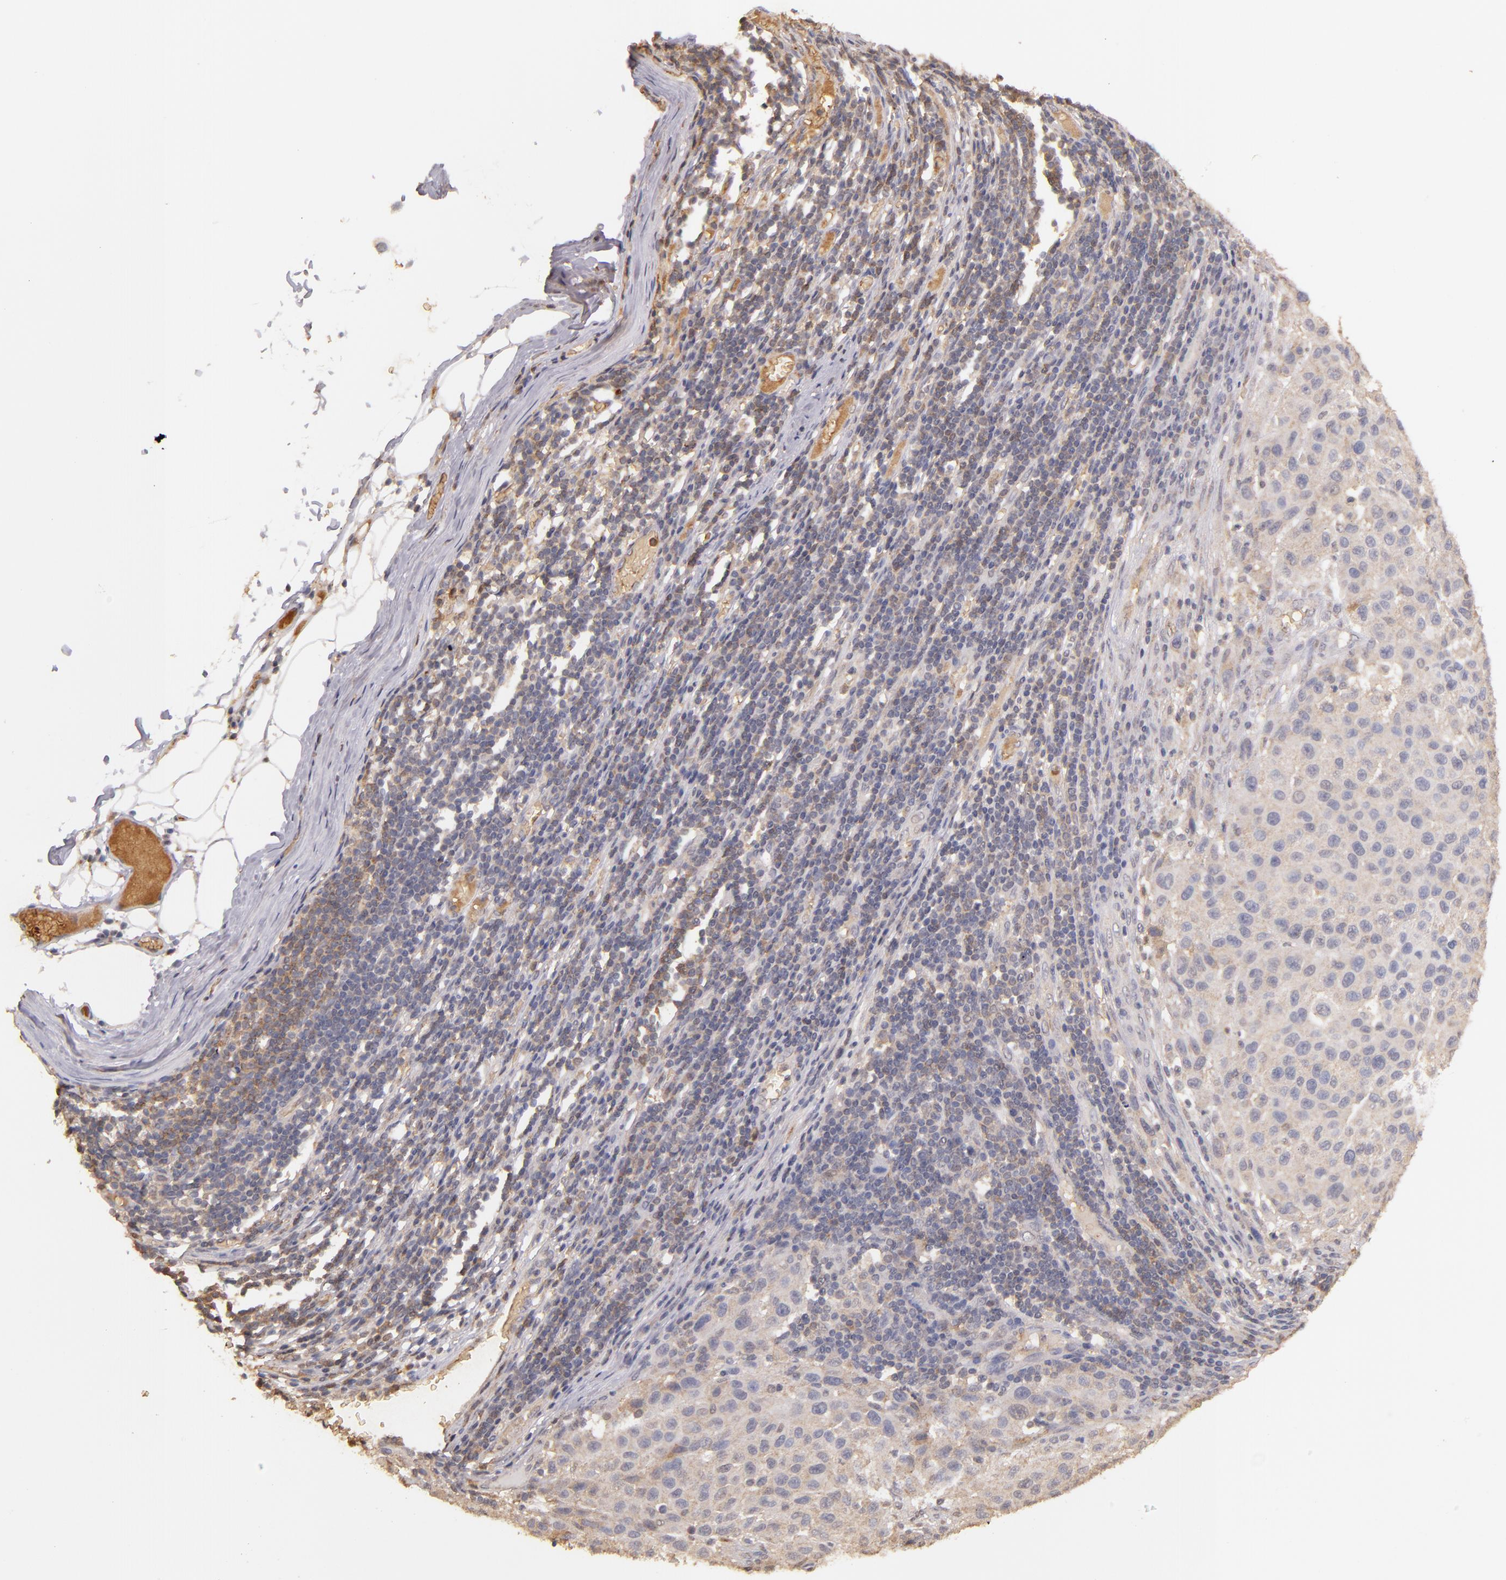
{"staining": {"intensity": "weak", "quantity": "25%-75%", "location": "cytoplasmic/membranous"}, "tissue": "melanoma", "cell_type": "Tumor cells", "image_type": "cancer", "snomed": [{"axis": "morphology", "description": "Malignant melanoma, Metastatic site"}, {"axis": "topography", "description": "Lymph node"}], "caption": "Immunohistochemical staining of malignant melanoma (metastatic site) reveals low levels of weak cytoplasmic/membranous protein expression in approximately 25%-75% of tumor cells.", "gene": "SERPINC1", "patient": {"sex": "male", "age": 61}}